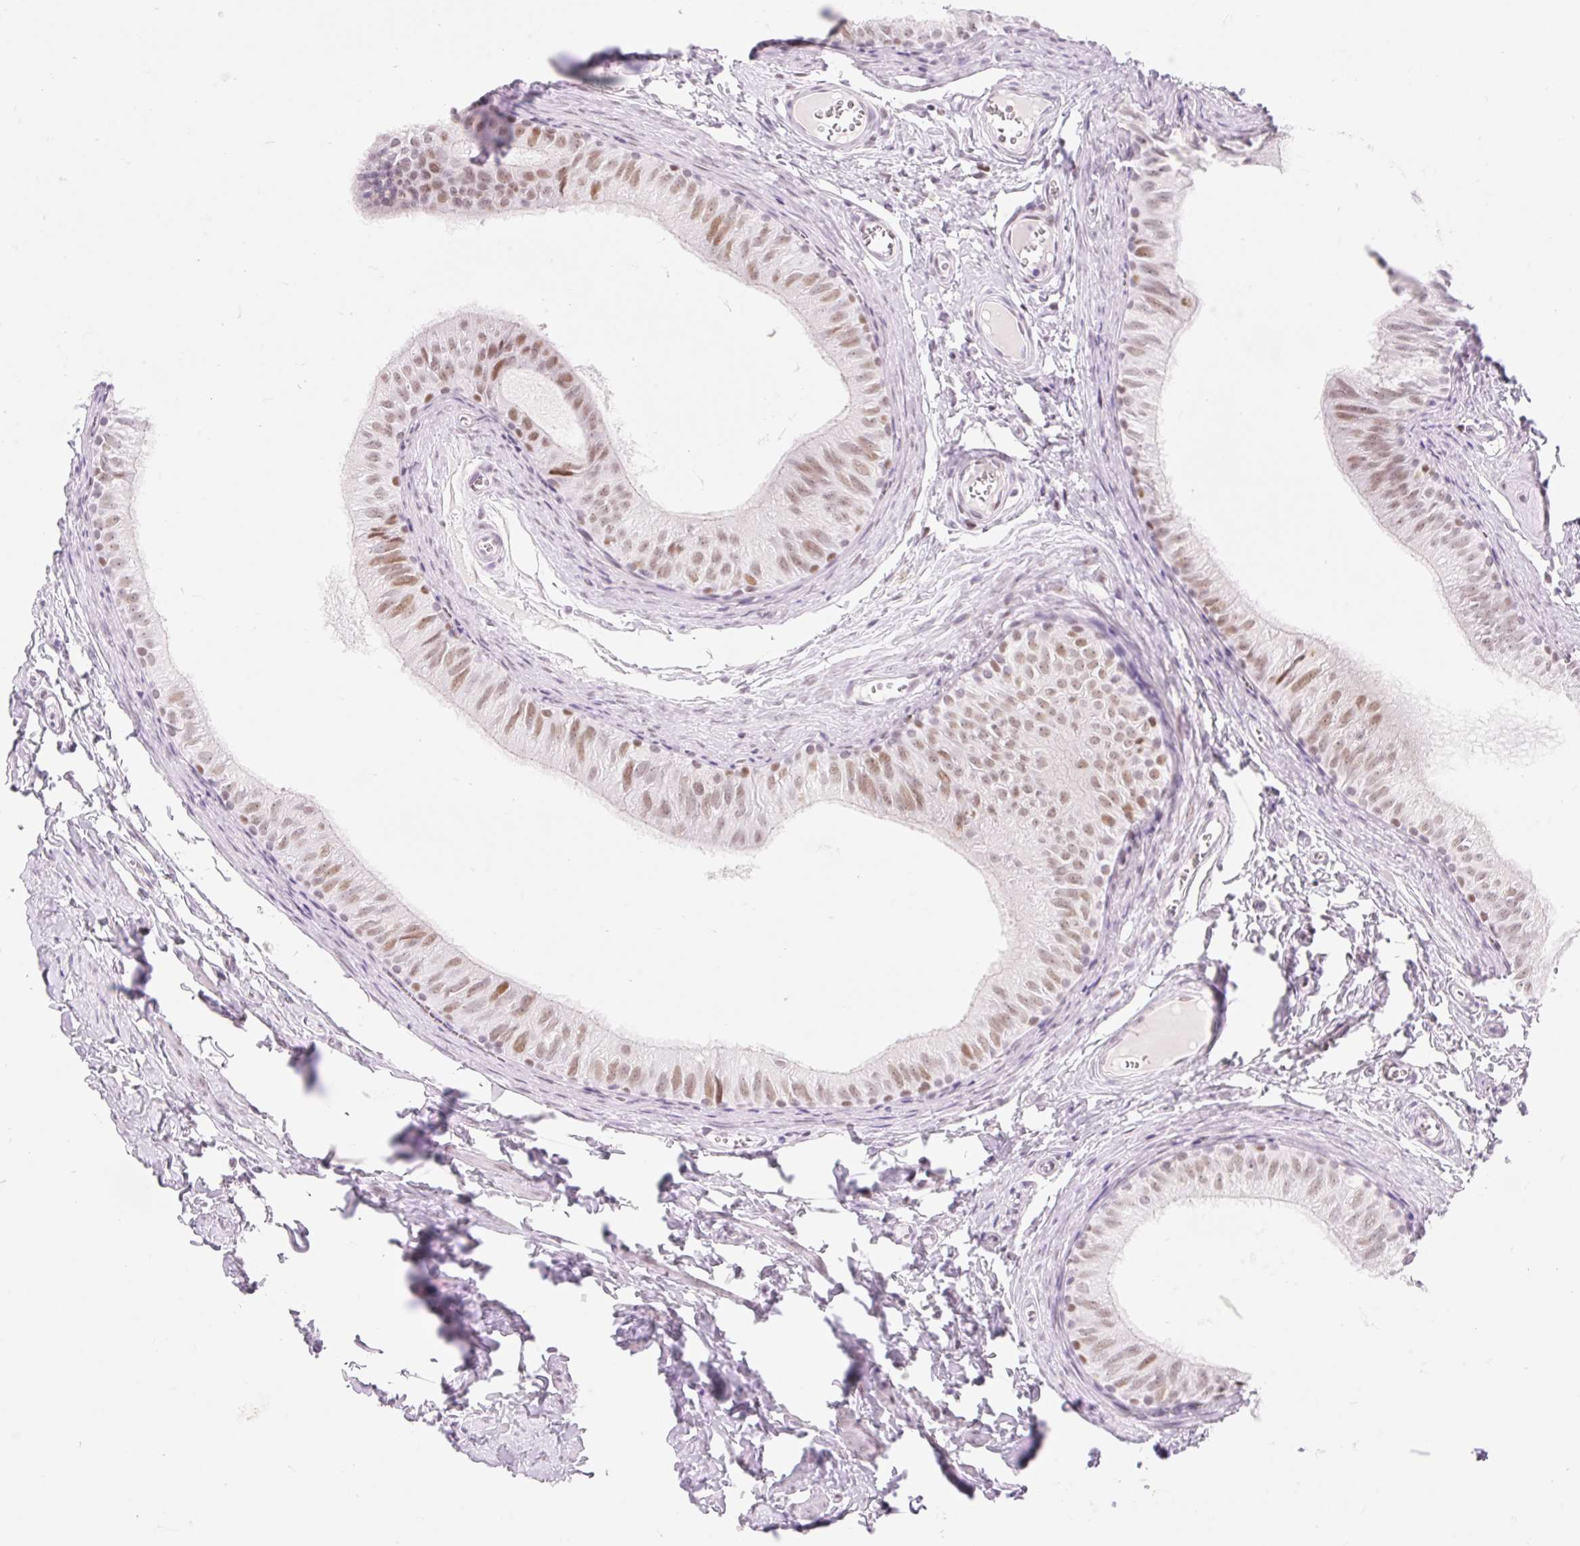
{"staining": {"intensity": "moderate", "quantity": ">75%", "location": "nuclear"}, "tissue": "epididymis", "cell_type": "Glandular cells", "image_type": "normal", "snomed": [{"axis": "morphology", "description": "Normal tissue, NOS"}, {"axis": "topography", "description": "Epididymis"}], "caption": "High-magnification brightfield microscopy of normal epididymis stained with DAB (3,3'-diaminobenzidine) (brown) and counterstained with hematoxylin (blue). glandular cells exhibit moderate nuclear staining is seen in approximately>75% of cells.", "gene": "H2BW1", "patient": {"sex": "male", "age": 42}}